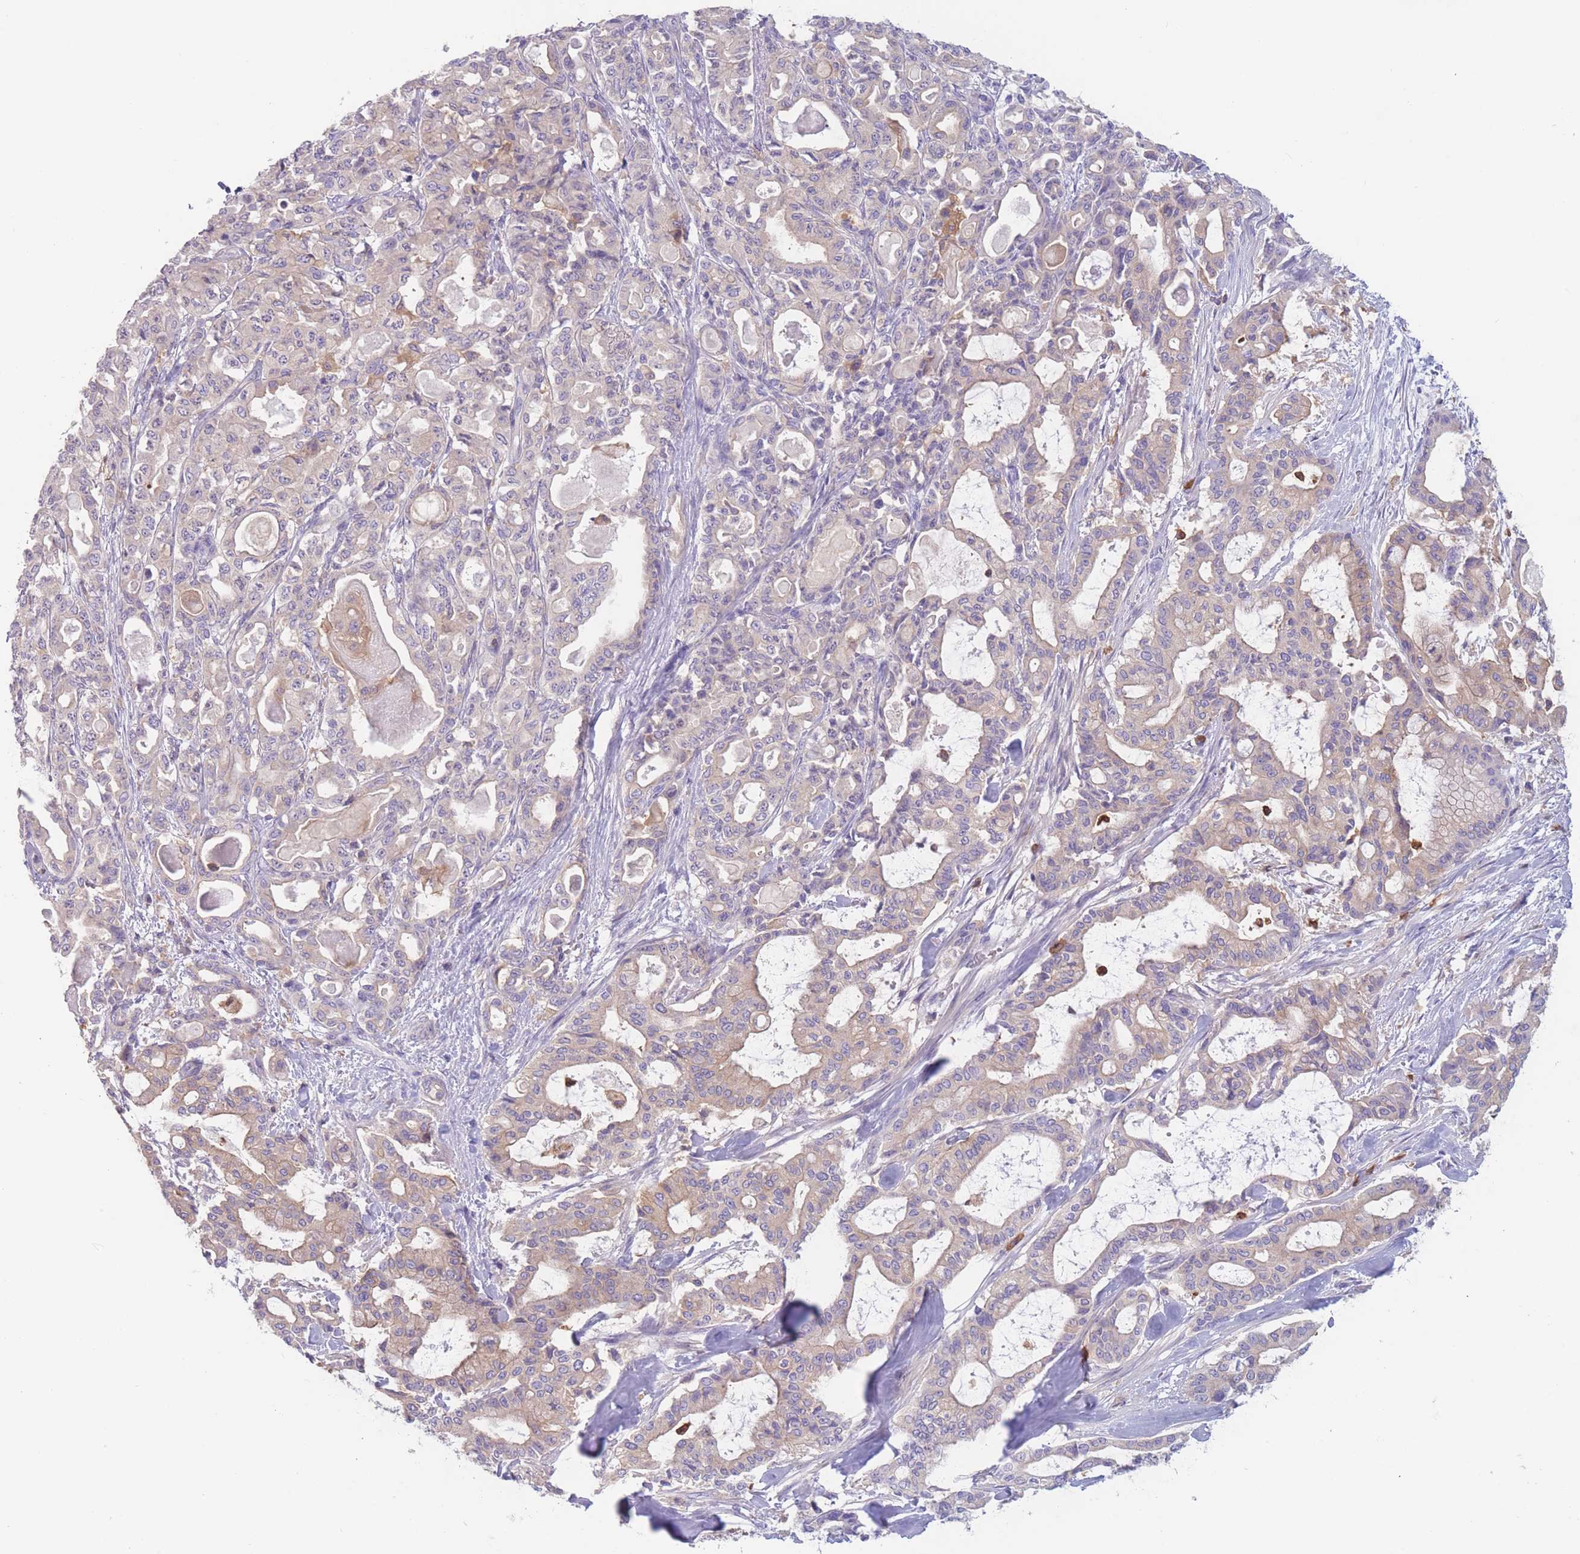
{"staining": {"intensity": "weak", "quantity": "25%-75%", "location": "cytoplasmic/membranous"}, "tissue": "pancreatic cancer", "cell_type": "Tumor cells", "image_type": "cancer", "snomed": [{"axis": "morphology", "description": "Adenocarcinoma, NOS"}, {"axis": "topography", "description": "Pancreas"}], "caption": "Immunohistochemical staining of human pancreatic cancer exhibits weak cytoplasmic/membranous protein staining in about 25%-75% of tumor cells.", "gene": "ST3GAL4", "patient": {"sex": "male", "age": 63}}